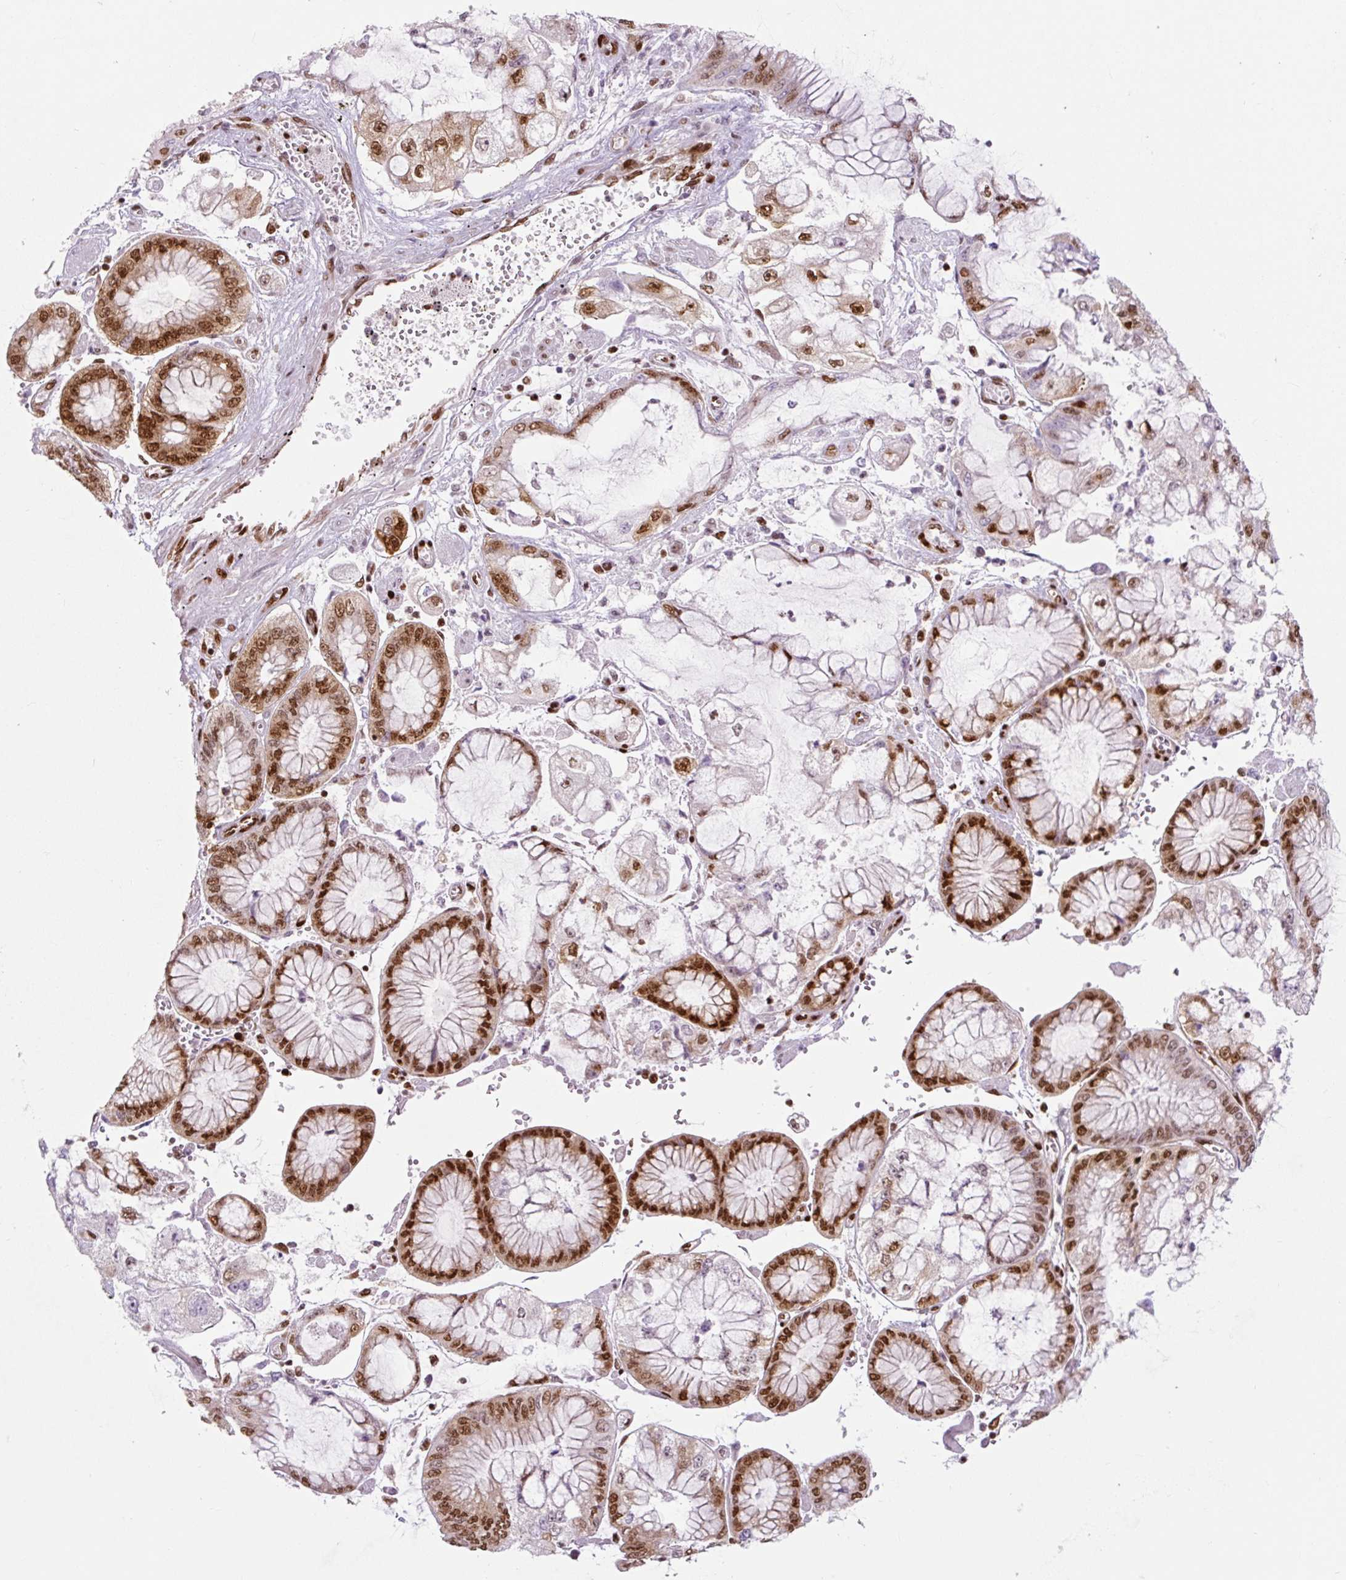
{"staining": {"intensity": "strong", "quantity": ">75%", "location": "nuclear"}, "tissue": "stomach cancer", "cell_type": "Tumor cells", "image_type": "cancer", "snomed": [{"axis": "morphology", "description": "Adenocarcinoma, NOS"}, {"axis": "topography", "description": "Stomach"}], "caption": "Tumor cells exhibit high levels of strong nuclear staining in approximately >75% of cells in human stomach cancer (adenocarcinoma).", "gene": "FUS", "patient": {"sex": "male", "age": 76}}